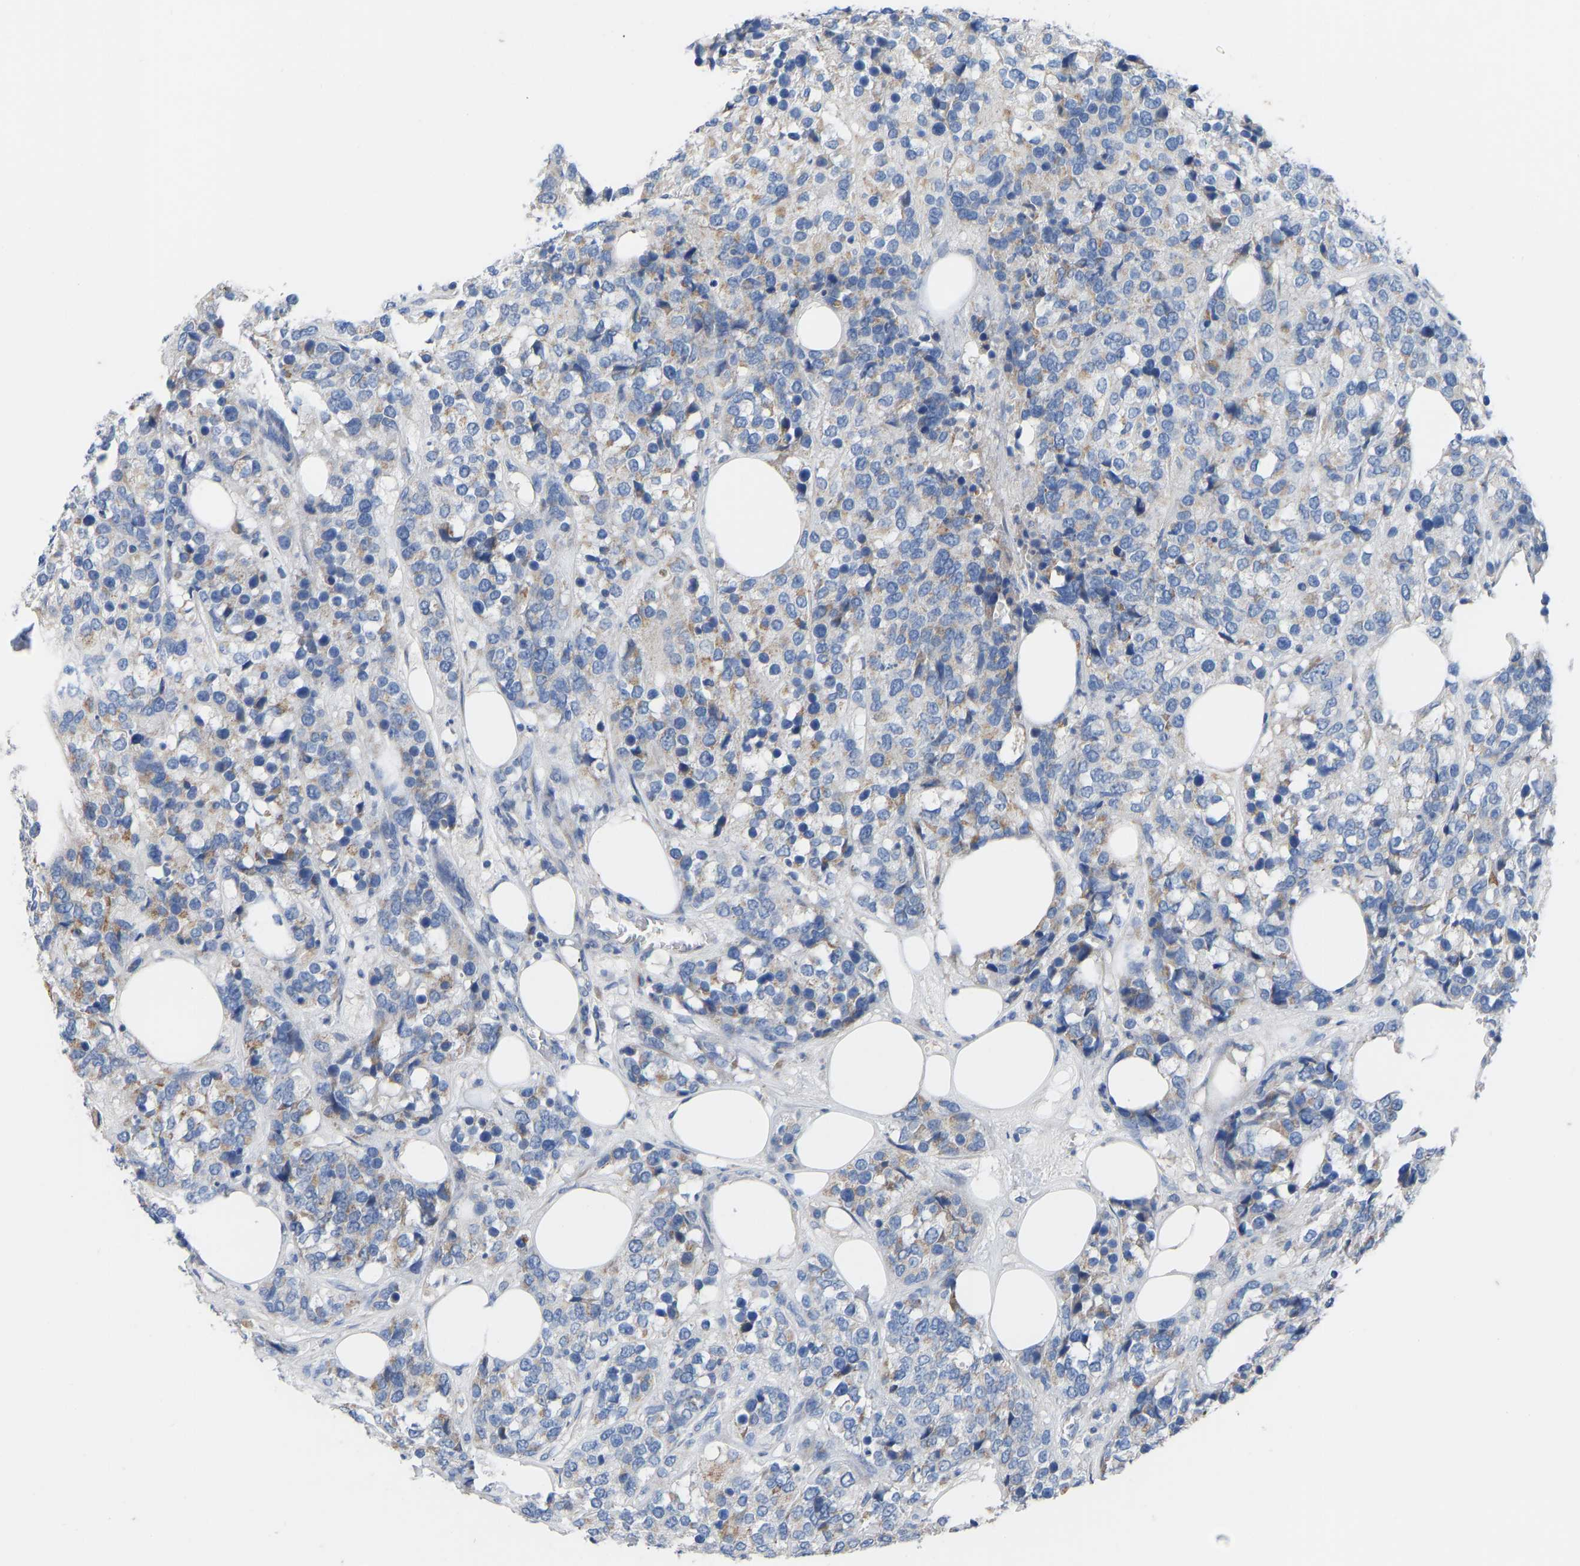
{"staining": {"intensity": "moderate", "quantity": "<25%", "location": "cytoplasmic/membranous"}, "tissue": "breast cancer", "cell_type": "Tumor cells", "image_type": "cancer", "snomed": [{"axis": "morphology", "description": "Lobular carcinoma"}, {"axis": "topography", "description": "Breast"}], "caption": "A high-resolution histopathology image shows immunohistochemistry (IHC) staining of breast cancer, which exhibits moderate cytoplasmic/membranous expression in about <25% of tumor cells. (DAB (3,3'-diaminobenzidine) IHC with brightfield microscopy, high magnification).", "gene": "OLIG2", "patient": {"sex": "female", "age": 59}}